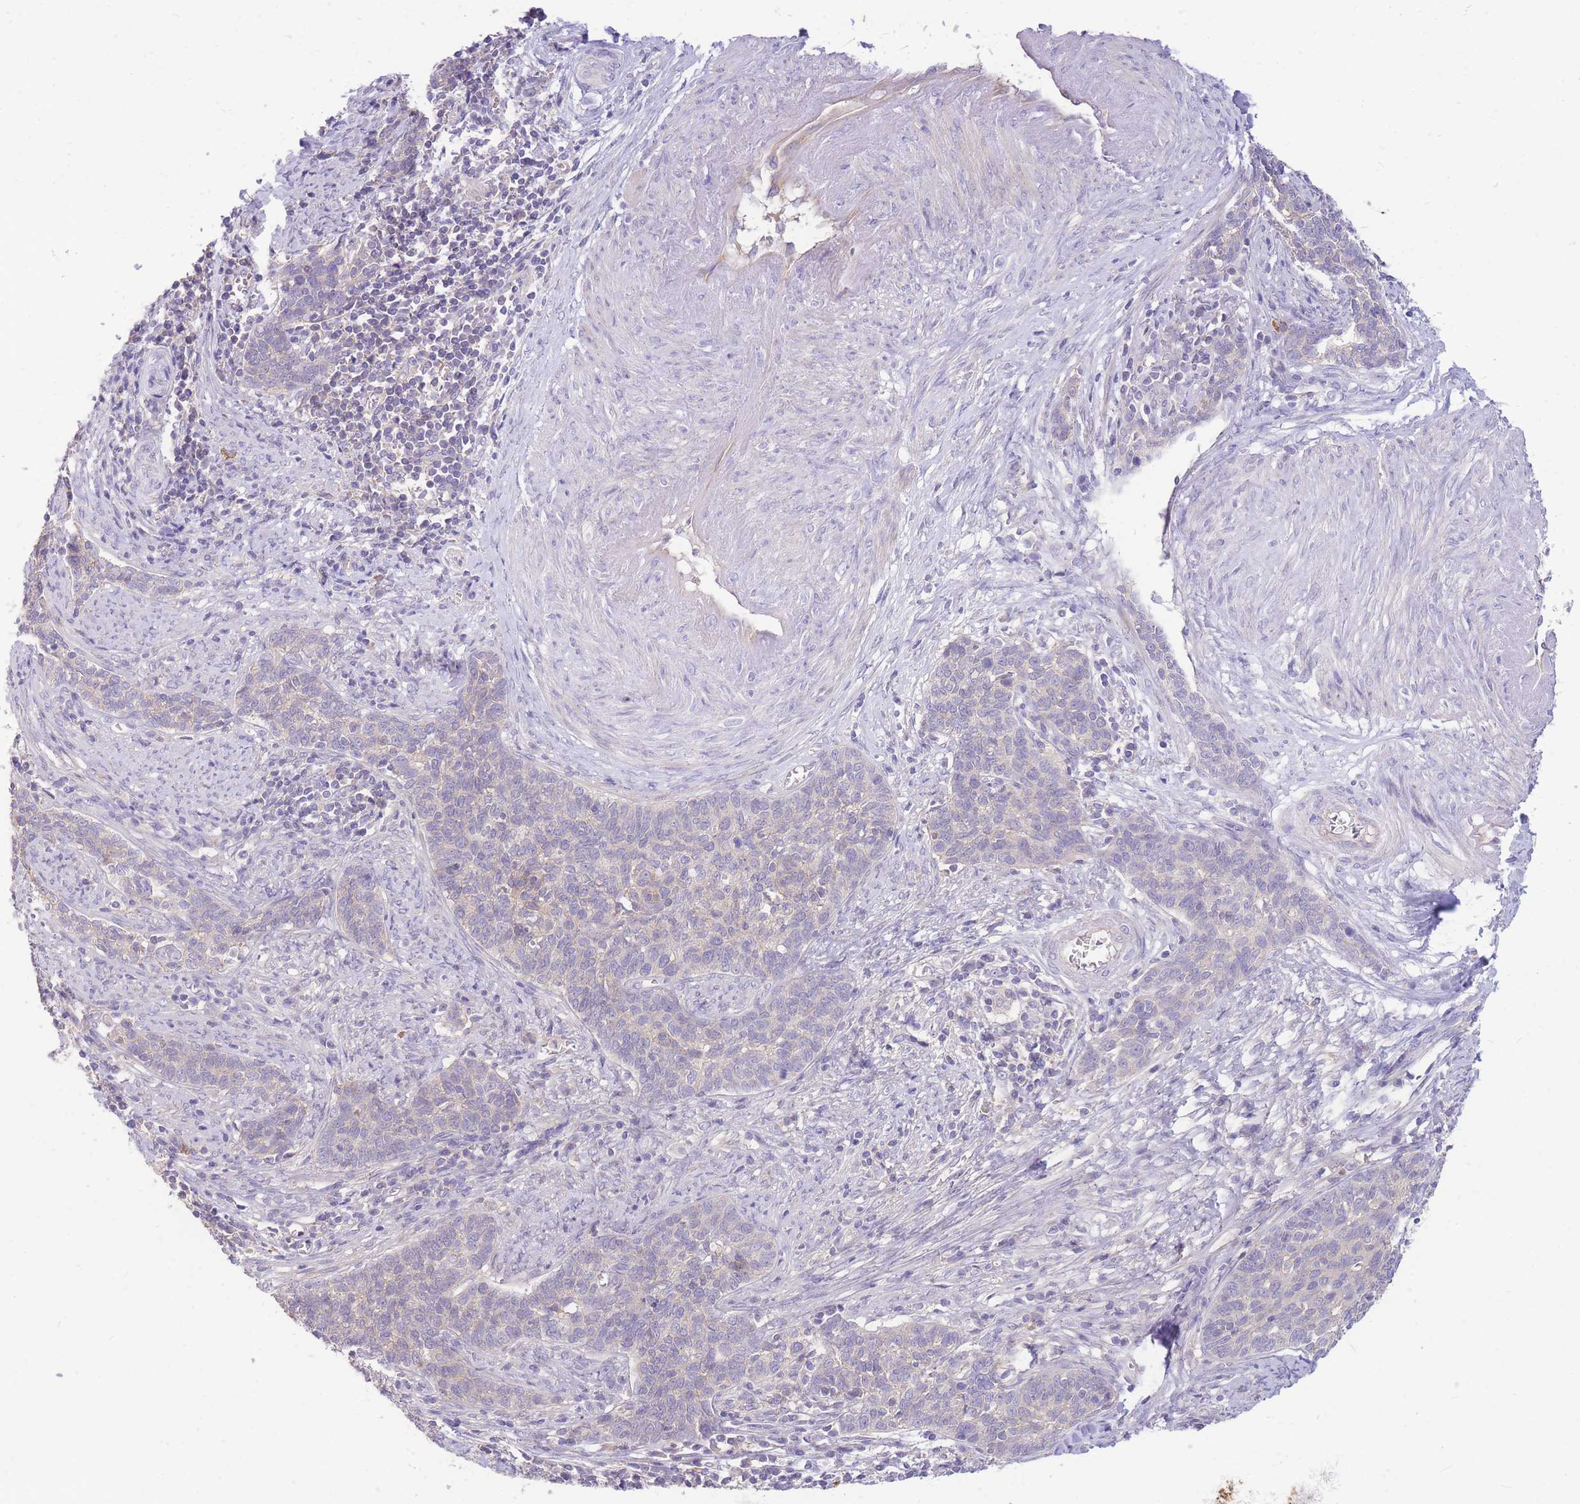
{"staining": {"intensity": "negative", "quantity": "none", "location": "none"}, "tissue": "cervical cancer", "cell_type": "Tumor cells", "image_type": "cancer", "snomed": [{"axis": "morphology", "description": "Squamous cell carcinoma, NOS"}, {"axis": "topography", "description": "Cervix"}], "caption": "DAB (3,3'-diaminobenzidine) immunohistochemical staining of squamous cell carcinoma (cervical) displays no significant positivity in tumor cells. (DAB IHC with hematoxylin counter stain).", "gene": "OR5T1", "patient": {"sex": "female", "age": 39}}